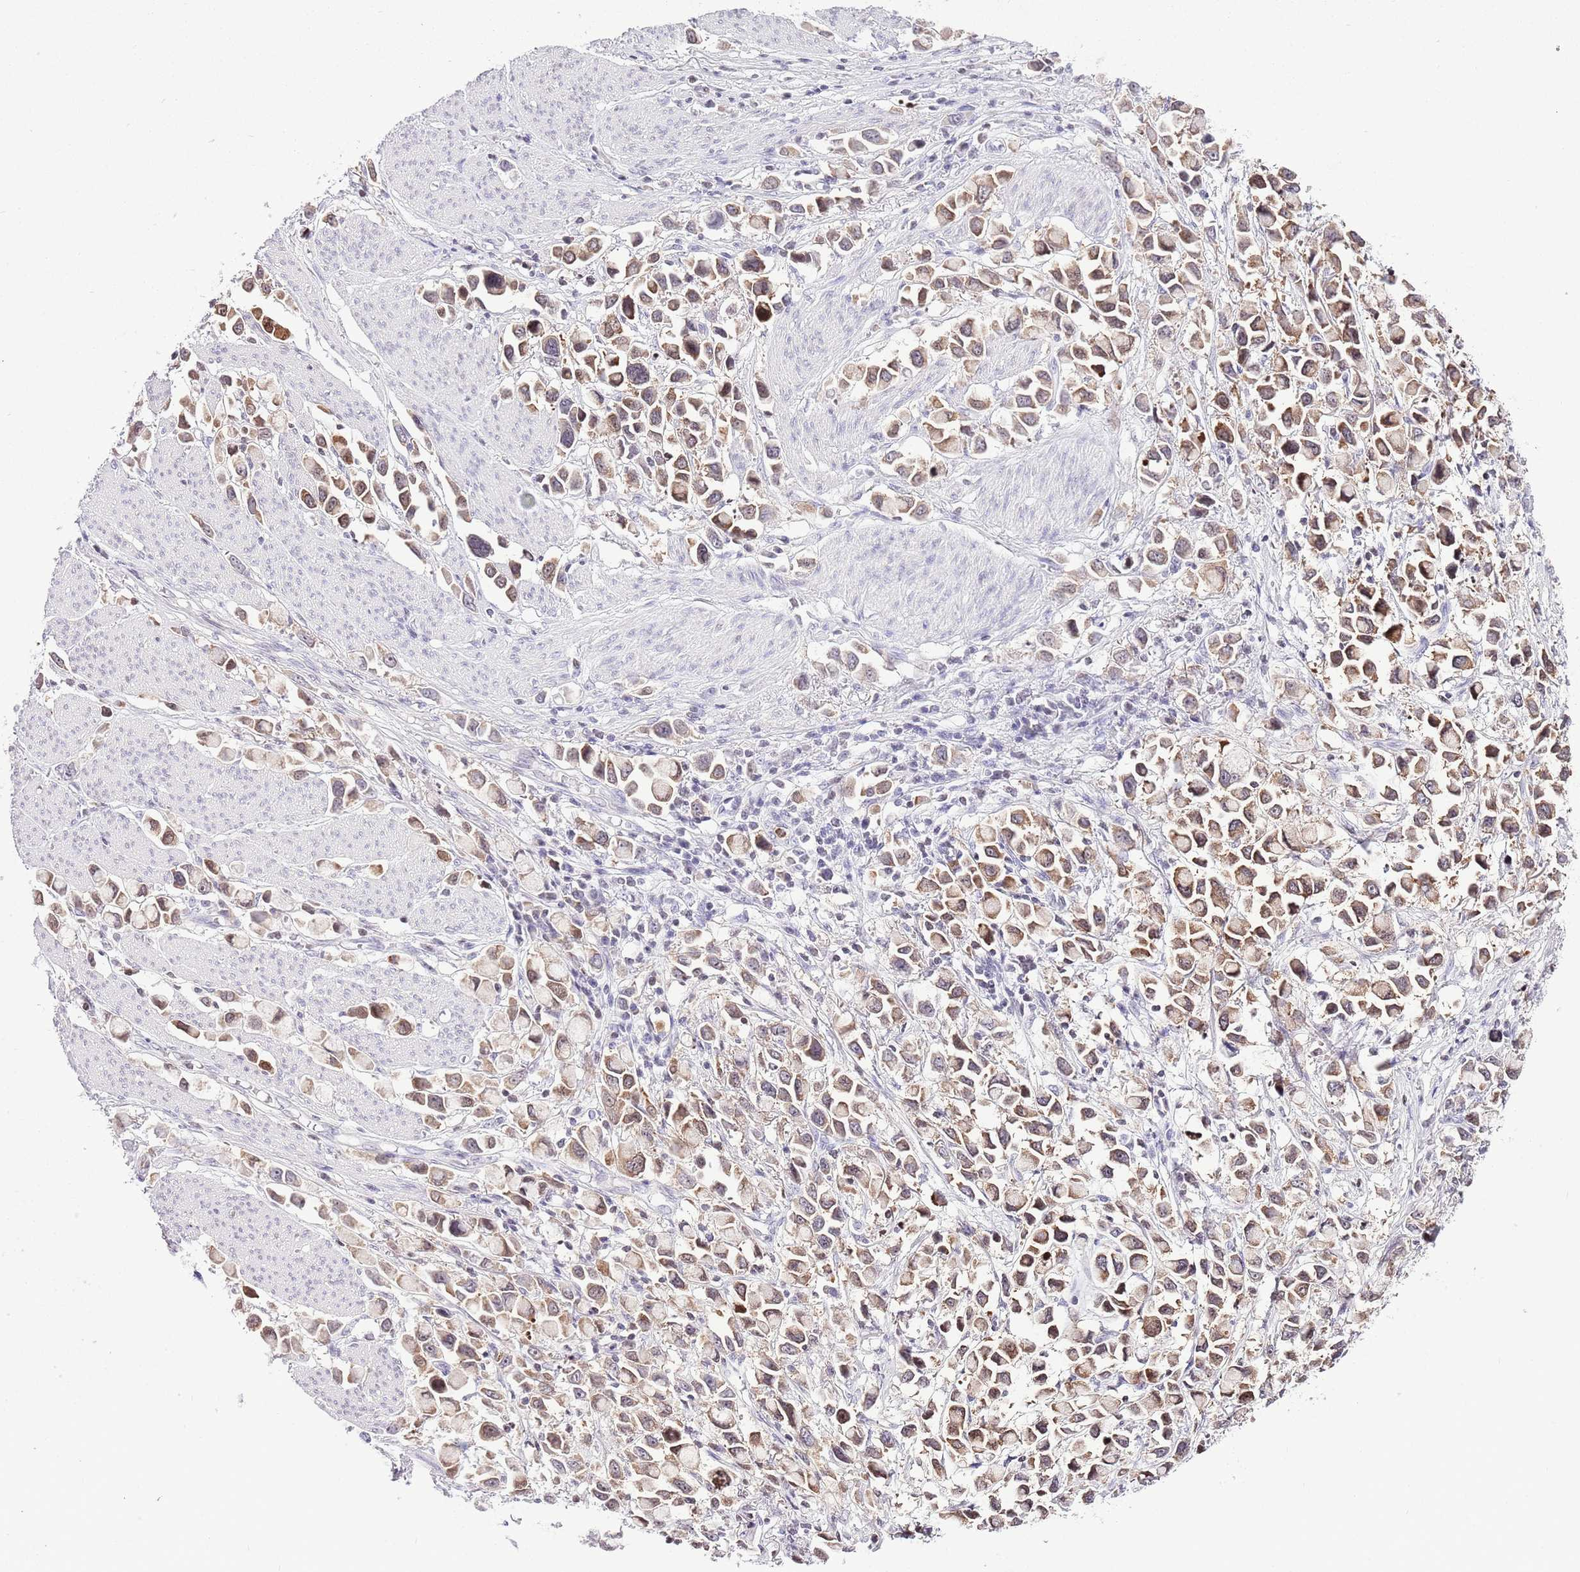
{"staining": {"intensity": "moderate", "quantity": ">75%", "location": "cytoplasmic/membranous,nuclear"}, "tissue": "stomach cancer", "cell_type": "Tumor cells", "image_type": "cancer", "snomed": [{"axis": "morphology", "description": "Adenocarcinoma, NOS"}, {"axis": "topography", "description": "Stomach"}], "caption": "Immunohistochemical staining of stomach adenocarcinoma reveals medium levels of moderate cytoplasmic/membranous and nuclear positivity in approximately >75% of tumor cells.", "gene": "PRR15", "patient": {"sex": "female", "age": 81}}